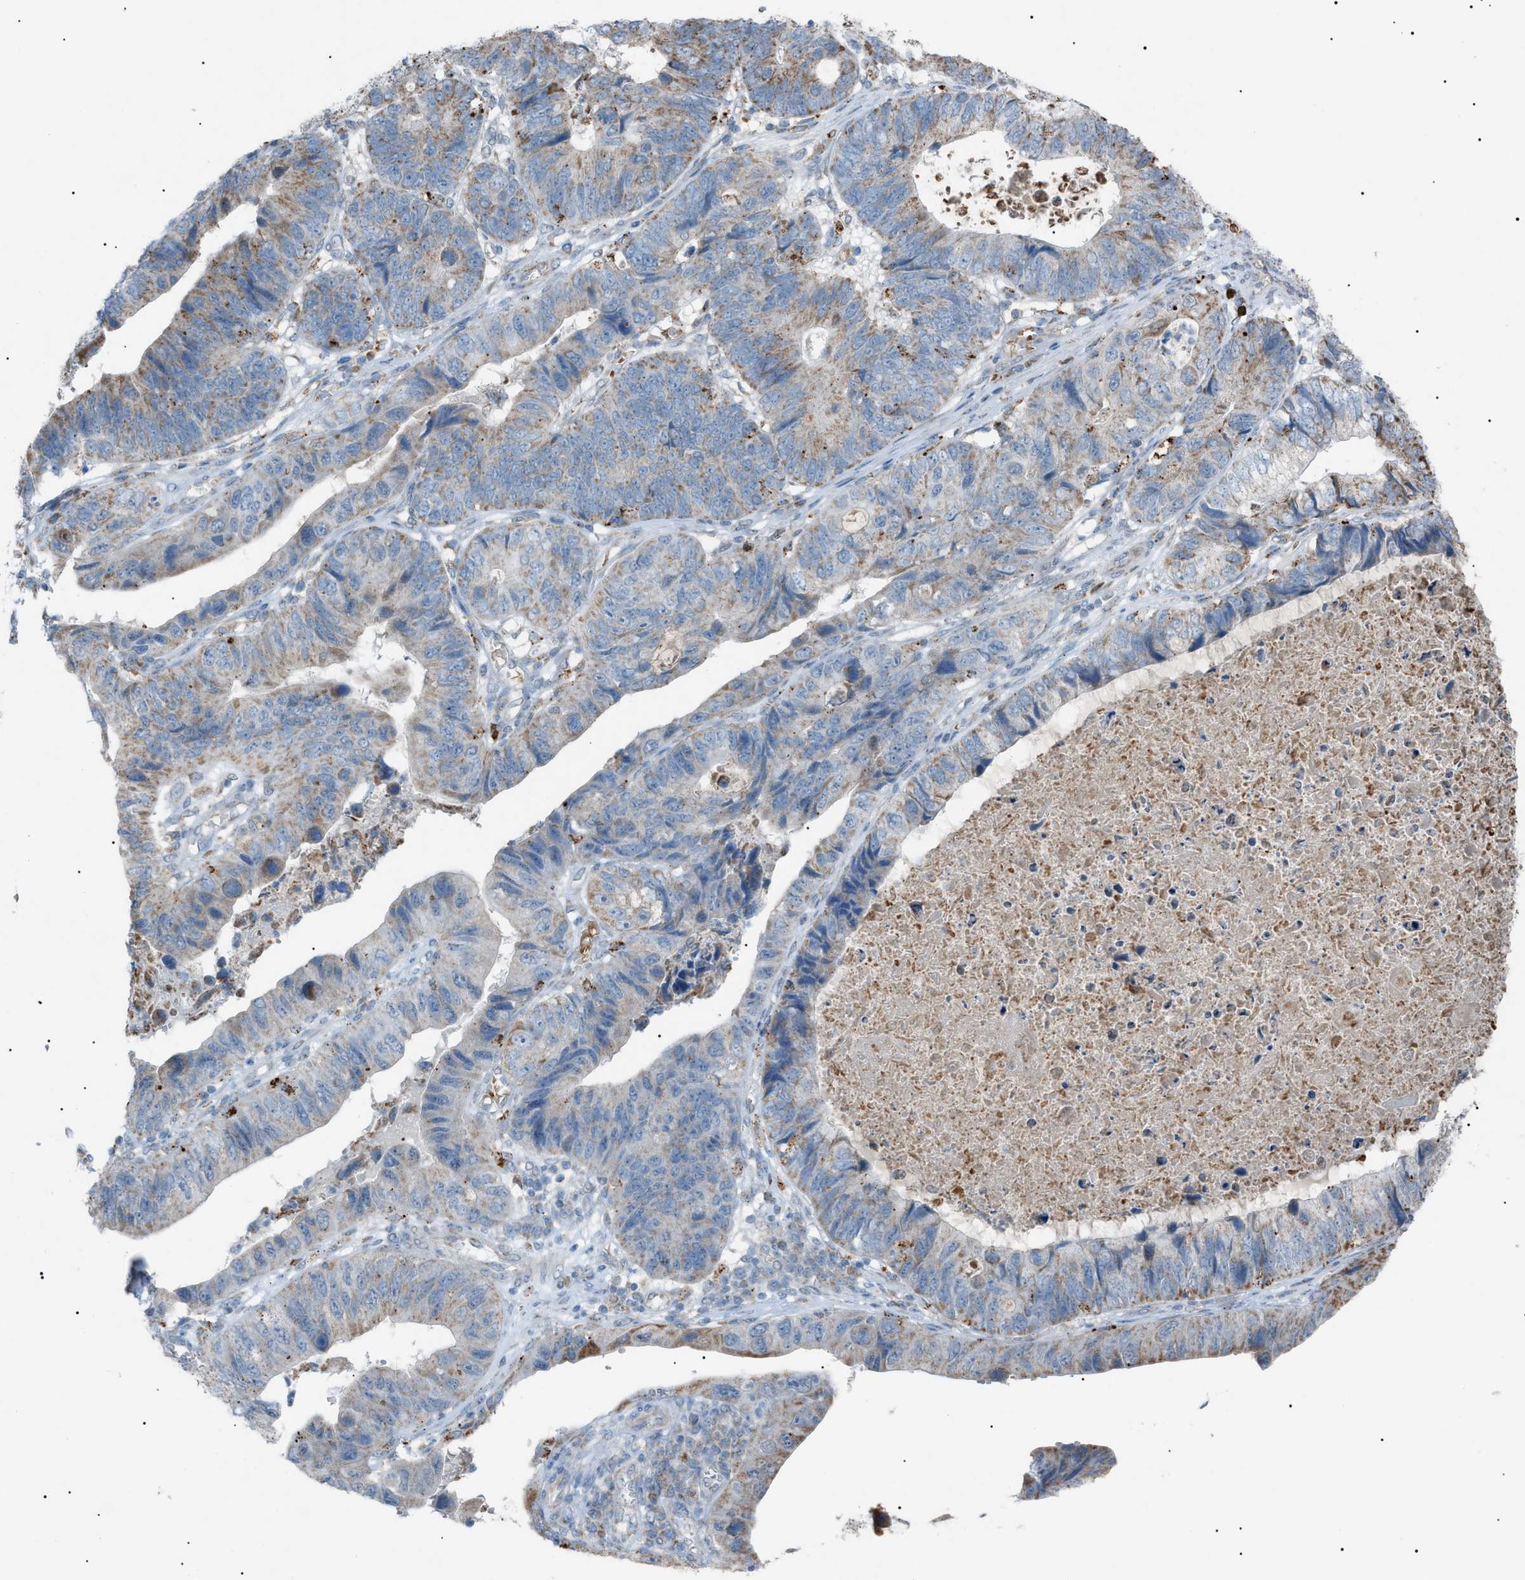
{"staining": {"intensity": "moderate", "quantity": "25%-75%", "location": "cytoplasmic/membranous"}, "tissue": "stomach cancer", "cell_type": "Tumor cells", "image_type": "cancer", "snomed": [{"axis": "morphology", "description": "Adenocarcinoma, NOS"}, {"axis": "topography", "description": "Stomach"}], "caption": "Human adenocarcinoma (stomach) stained with a protein marker displays moderate staining in tumor cells.", "gene": "ZNF516", "patient": {"sex": "male", "age": 59}}